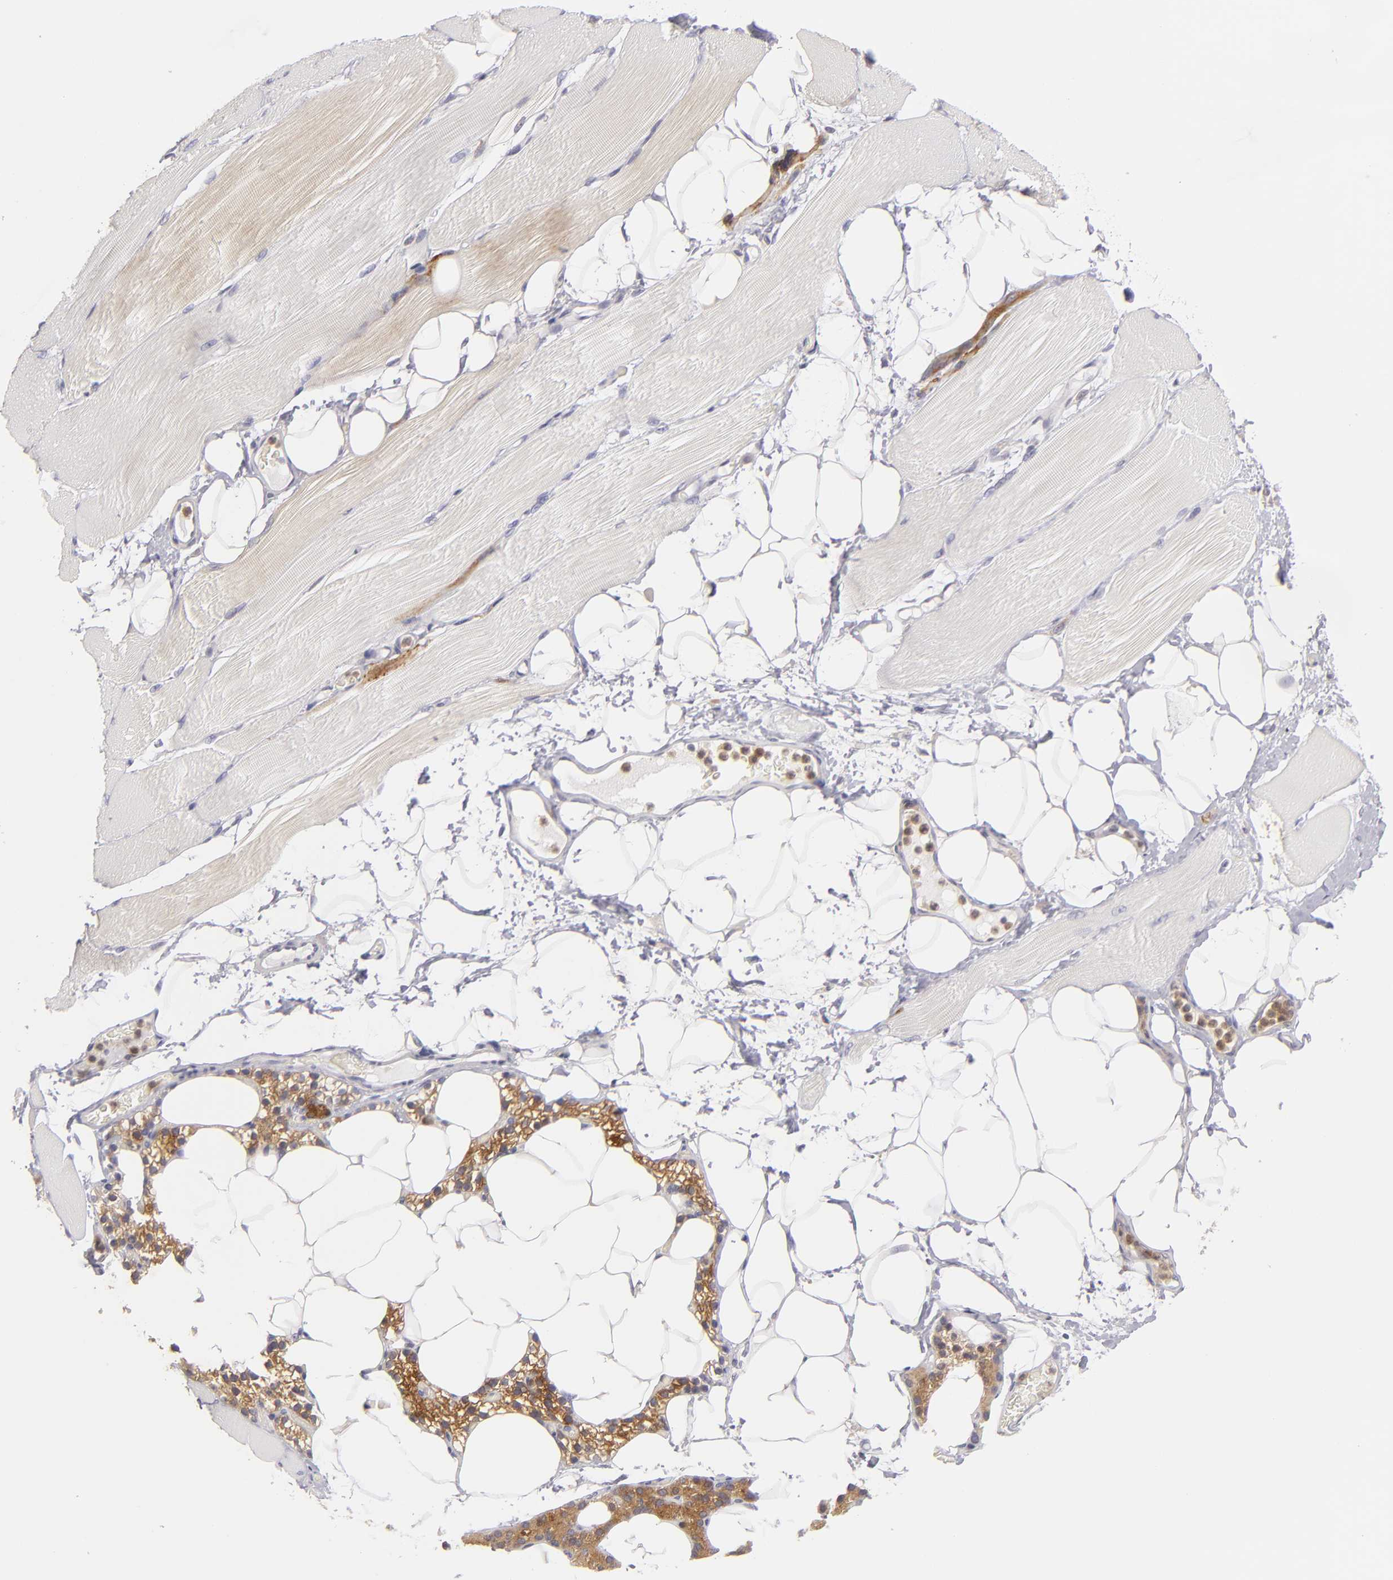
{"staining": {"intensity": "moderate", "quantity": "25%-75%", "location": "cytoplasmic/membranous"}, "tissue": "skeletal muscle", "cell_type": "Myocytes", "image_type": "normal", "snomed": [{"axis": "morphology", "description": "Normal tissue, NOS"}, {"axis": "topography", "description": "Skeletal muscle"}, {"axis": "topography", "description": "Parathyroid gland"}], "caption": "Myocytes reveal medium levels of moderate cytoplasmic/membranous staining in approximately 25%-75% of cells in benign human skeletal muscle. (Stains: DAB in brown, nuclei in blue, Microscopy: brightfield microscopy at high magnification).", "gene": "MMP10", "patient": {"sex": "female", "age": 37}}